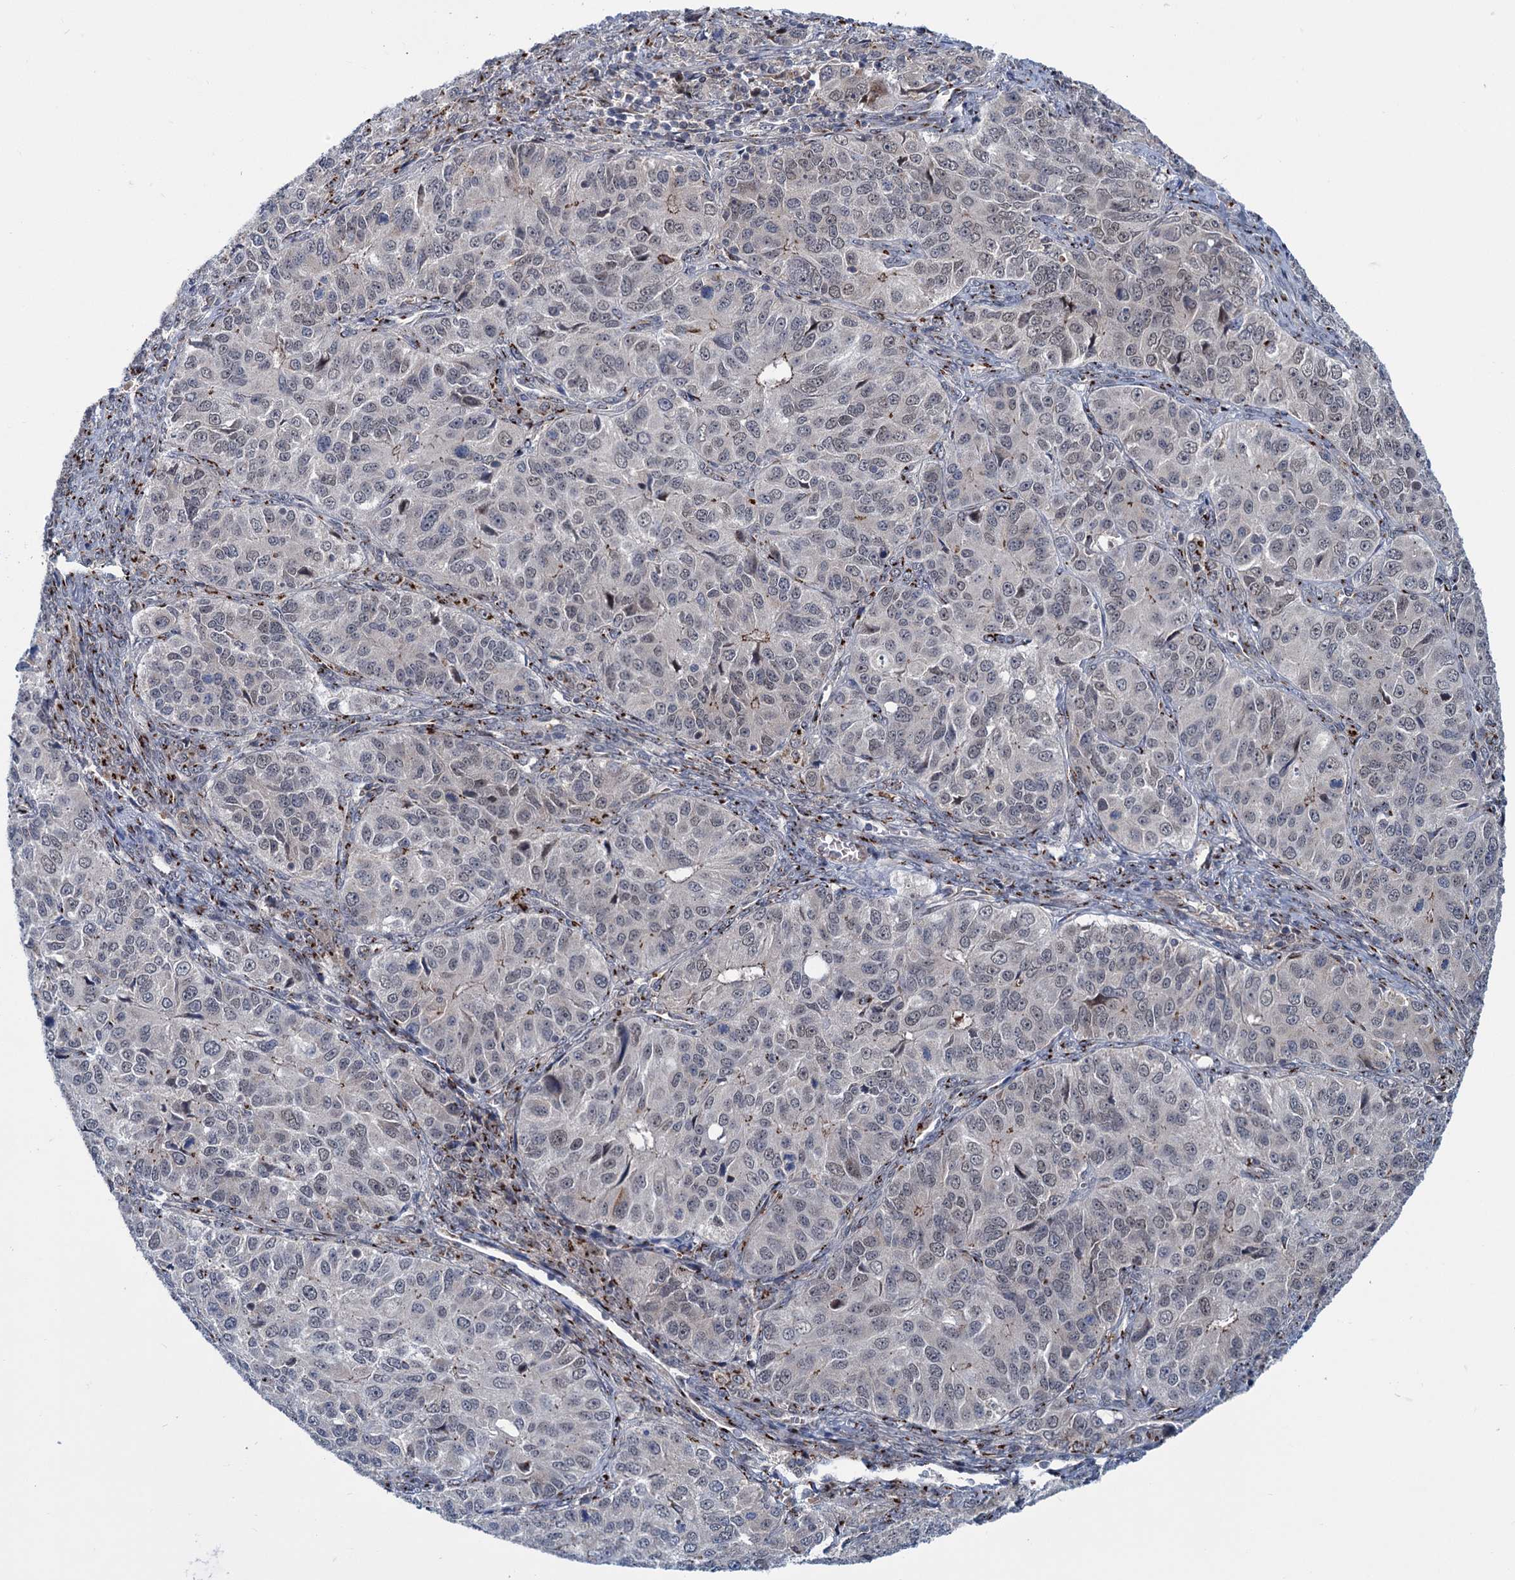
{"staining": {"intensity": "negative", "quantity": "none", "location": "none"}, "tissue": "ovarian cancer", "cell_type": "Tumor cells", "image_type": "cancer", "snomed": [{"axis": "morphology", "description": "Carcinoma, endometroid"}, {"axis": "topography", "description": "Ovary"}], "caption": "There is no significant expression in tumor cells of endometroid carcinoma (ovarian). (DAB (3,3'-diaminobenzidine) immunohistochemistry with hematoxylin counter stain).", "gene": "ELP4", "patient": {"sex": "female", "age": 51}}